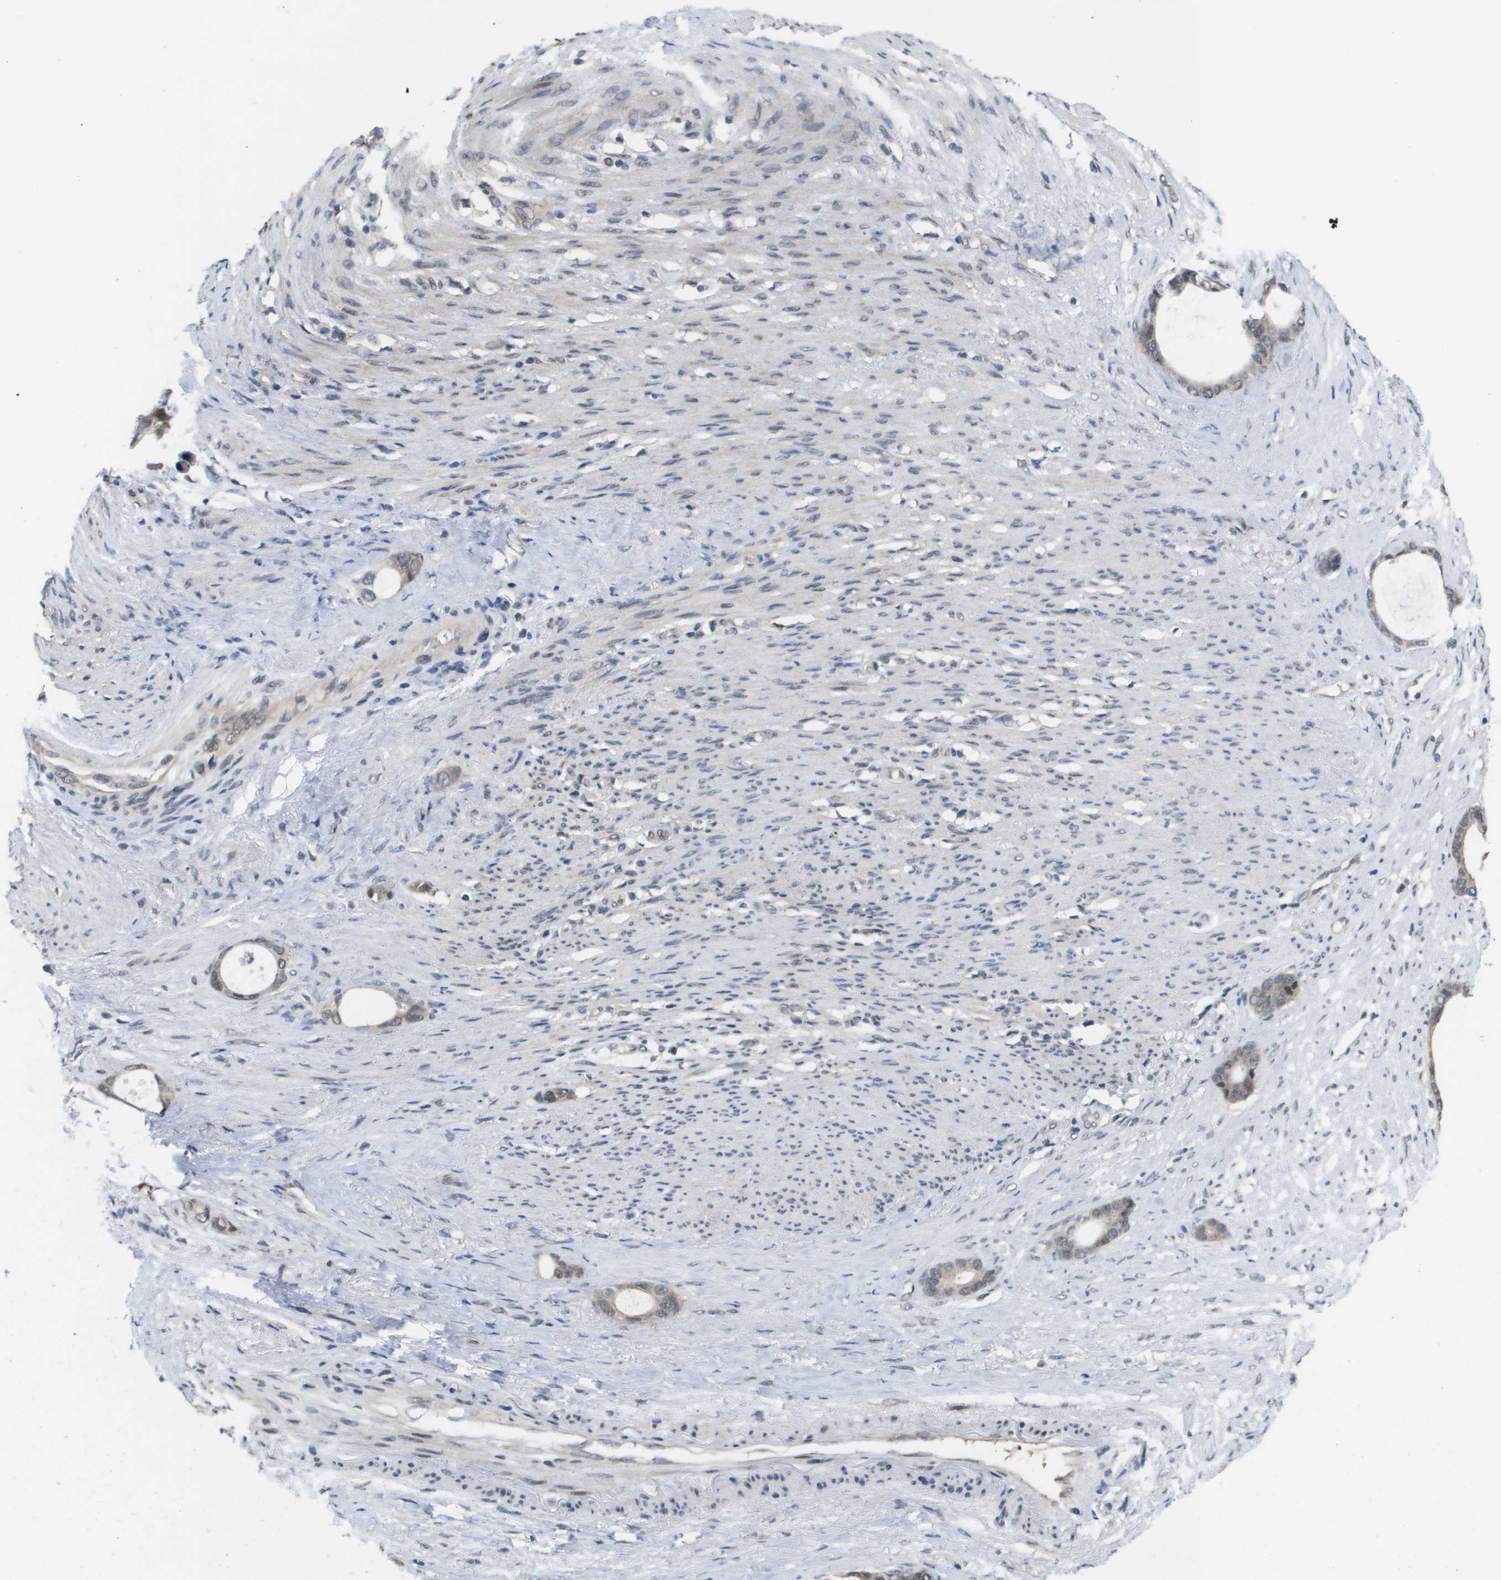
{"staining": {"intensity": "weak", "quantity": "25%-75%", "location": "cytoplasmic/membranous,nuclear"}, "tissue": "stomach cancer", "cell_type": "Tumor cells", "image_type": "cancer", "snomed": [{"axis": "morphology", "description": "Adenocarcinoma, NOS"}, {"axis": "topography", "description": "Stomach"}], "caption": "A brown stain labels weak cytoplasmic/membranous and nuclear positivity of a protein in human stomach cancer (adenocarcinoma) tumor cells.", "gene": "AMBRA1", "patient": {"sex": "female", "age": 75}}